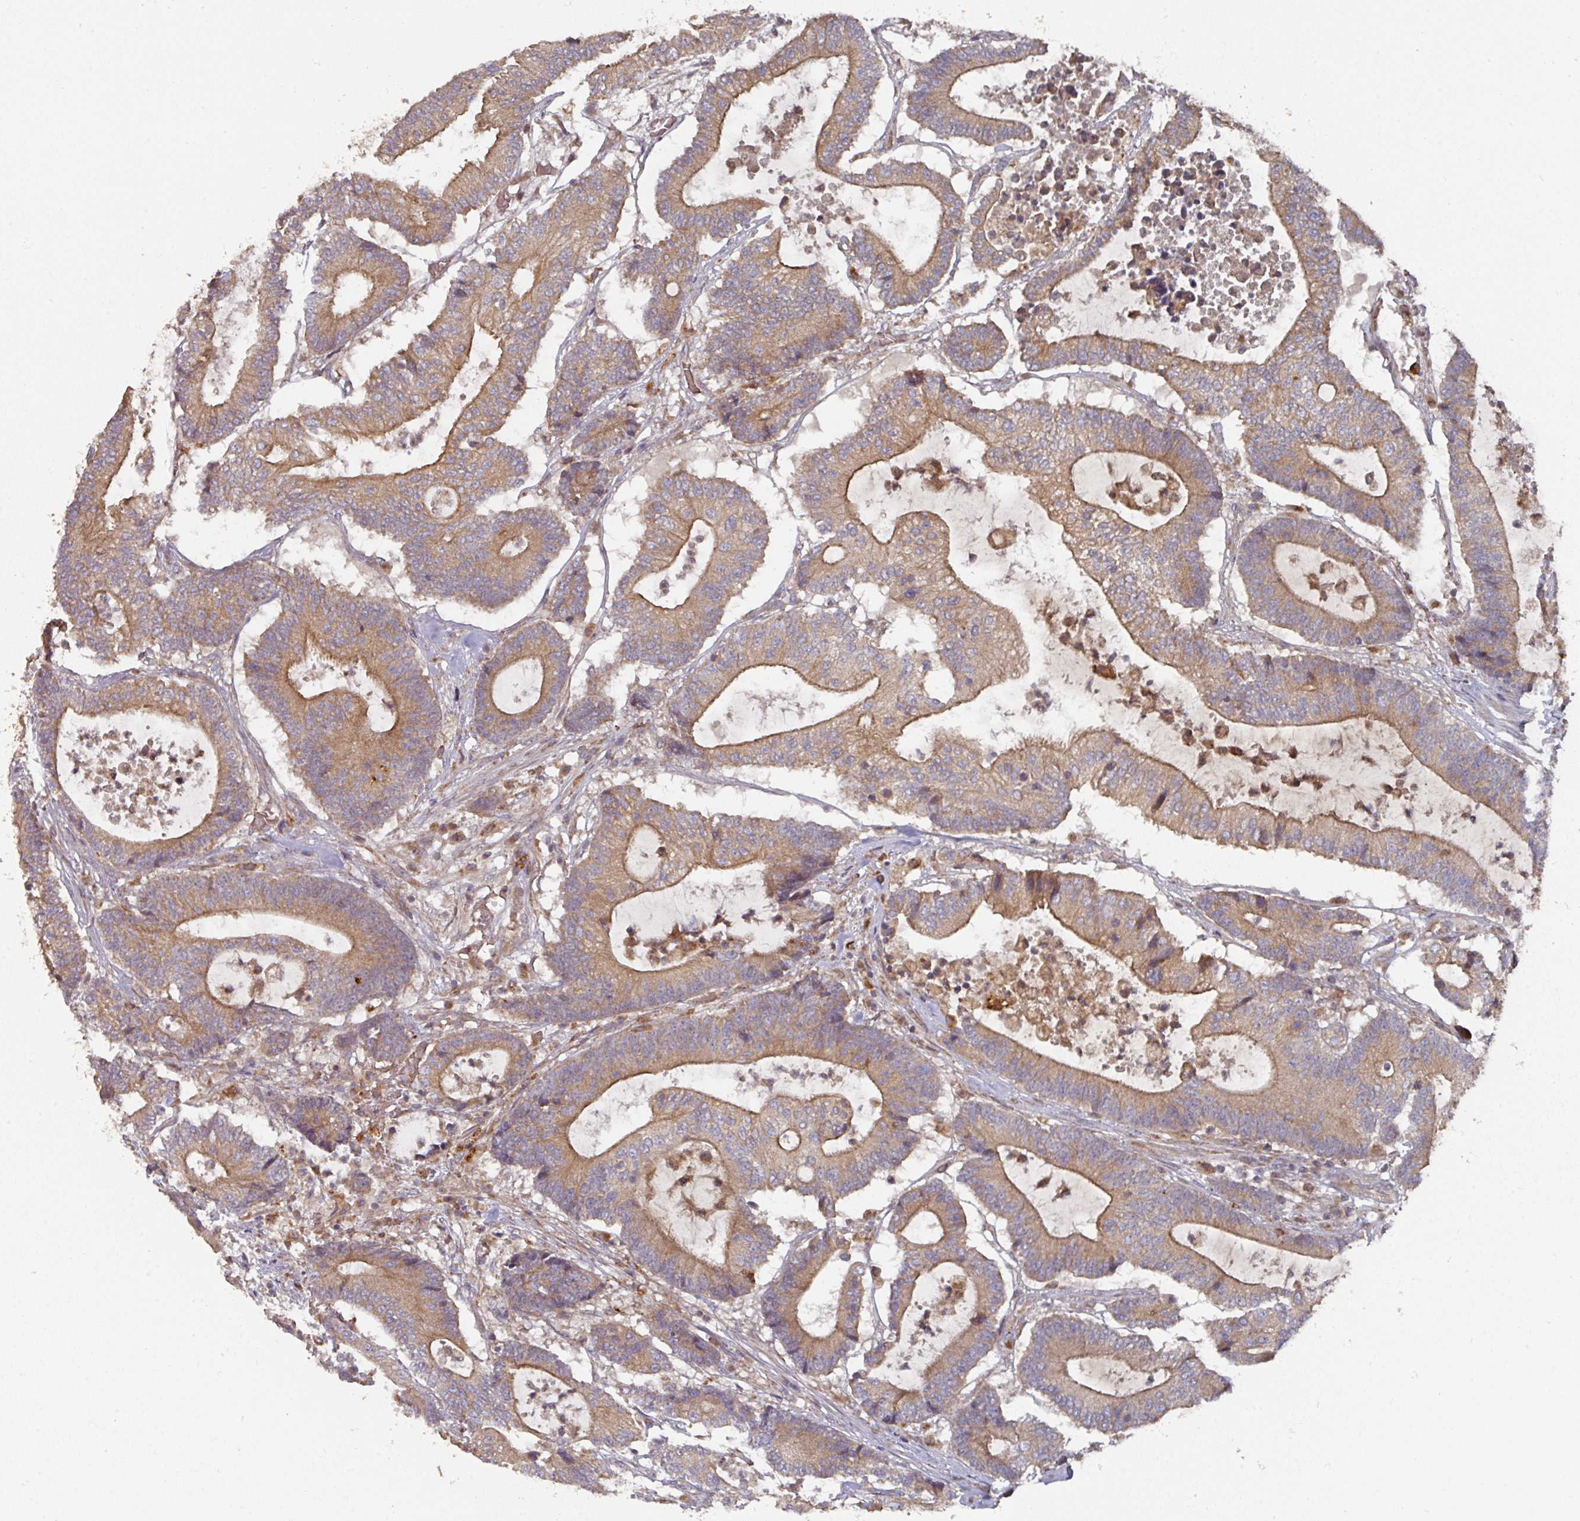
{"staining": {"intensity": "moderate", "quantity": ">75%", "location": "cytoplasmic/membranous"}, "tissue": "colorectal cancer", "cell_type": "Tumor cells", "image_type": "cancer", "snomed": [{"axis": "morphology", "description": "Adenocarcinoma, NOS"}, {"axis": "topography", "description": "Colon"}], "caption": "A brown stain labels moderate cytoplasmic/membranous positivity of a protein in adenocarcinoma (colorectal) tumor cells.", "gene": "DNAJC7", "patient": {"sex": "female", "age": 84}}